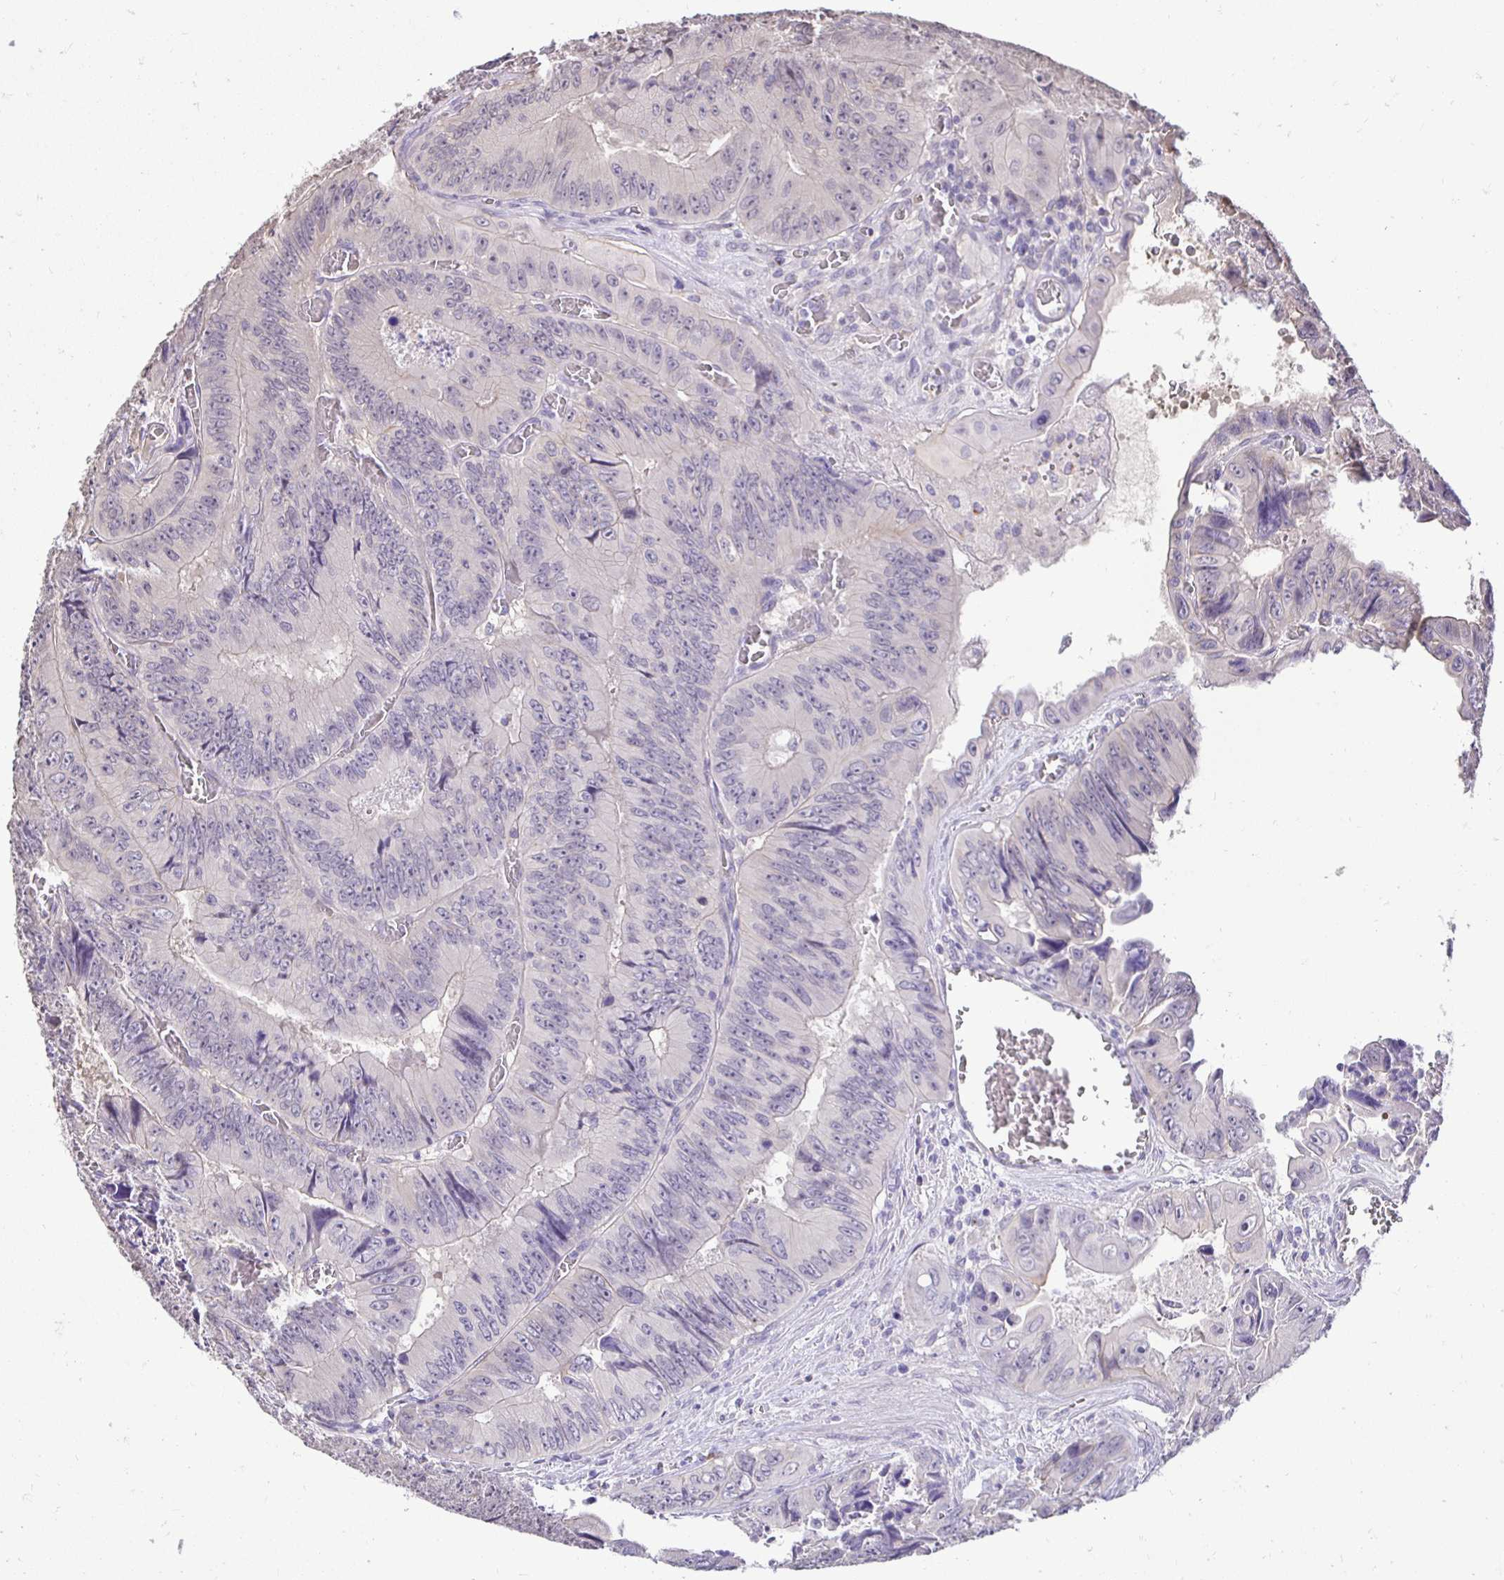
{"staining": {"intensity": "negative", "quantity": "none", "location": "none"}, "tissue": "colorectal cancer", "cell_type": "Tumor cells", "image_type": "cancer", "snomed": [{"axis": "morphology", "description": "Adenocarcinoma, NOS"}, {"axis": "topography", "description": "Colon"}], "caption": "Immunohistochemistry (IHC) of human colorectal cancer (adenocarcinoma) demonstrates no expression in tumor cells.", "gene": "SLC9A1", "patient": {"sex": "female", "age": 84}}